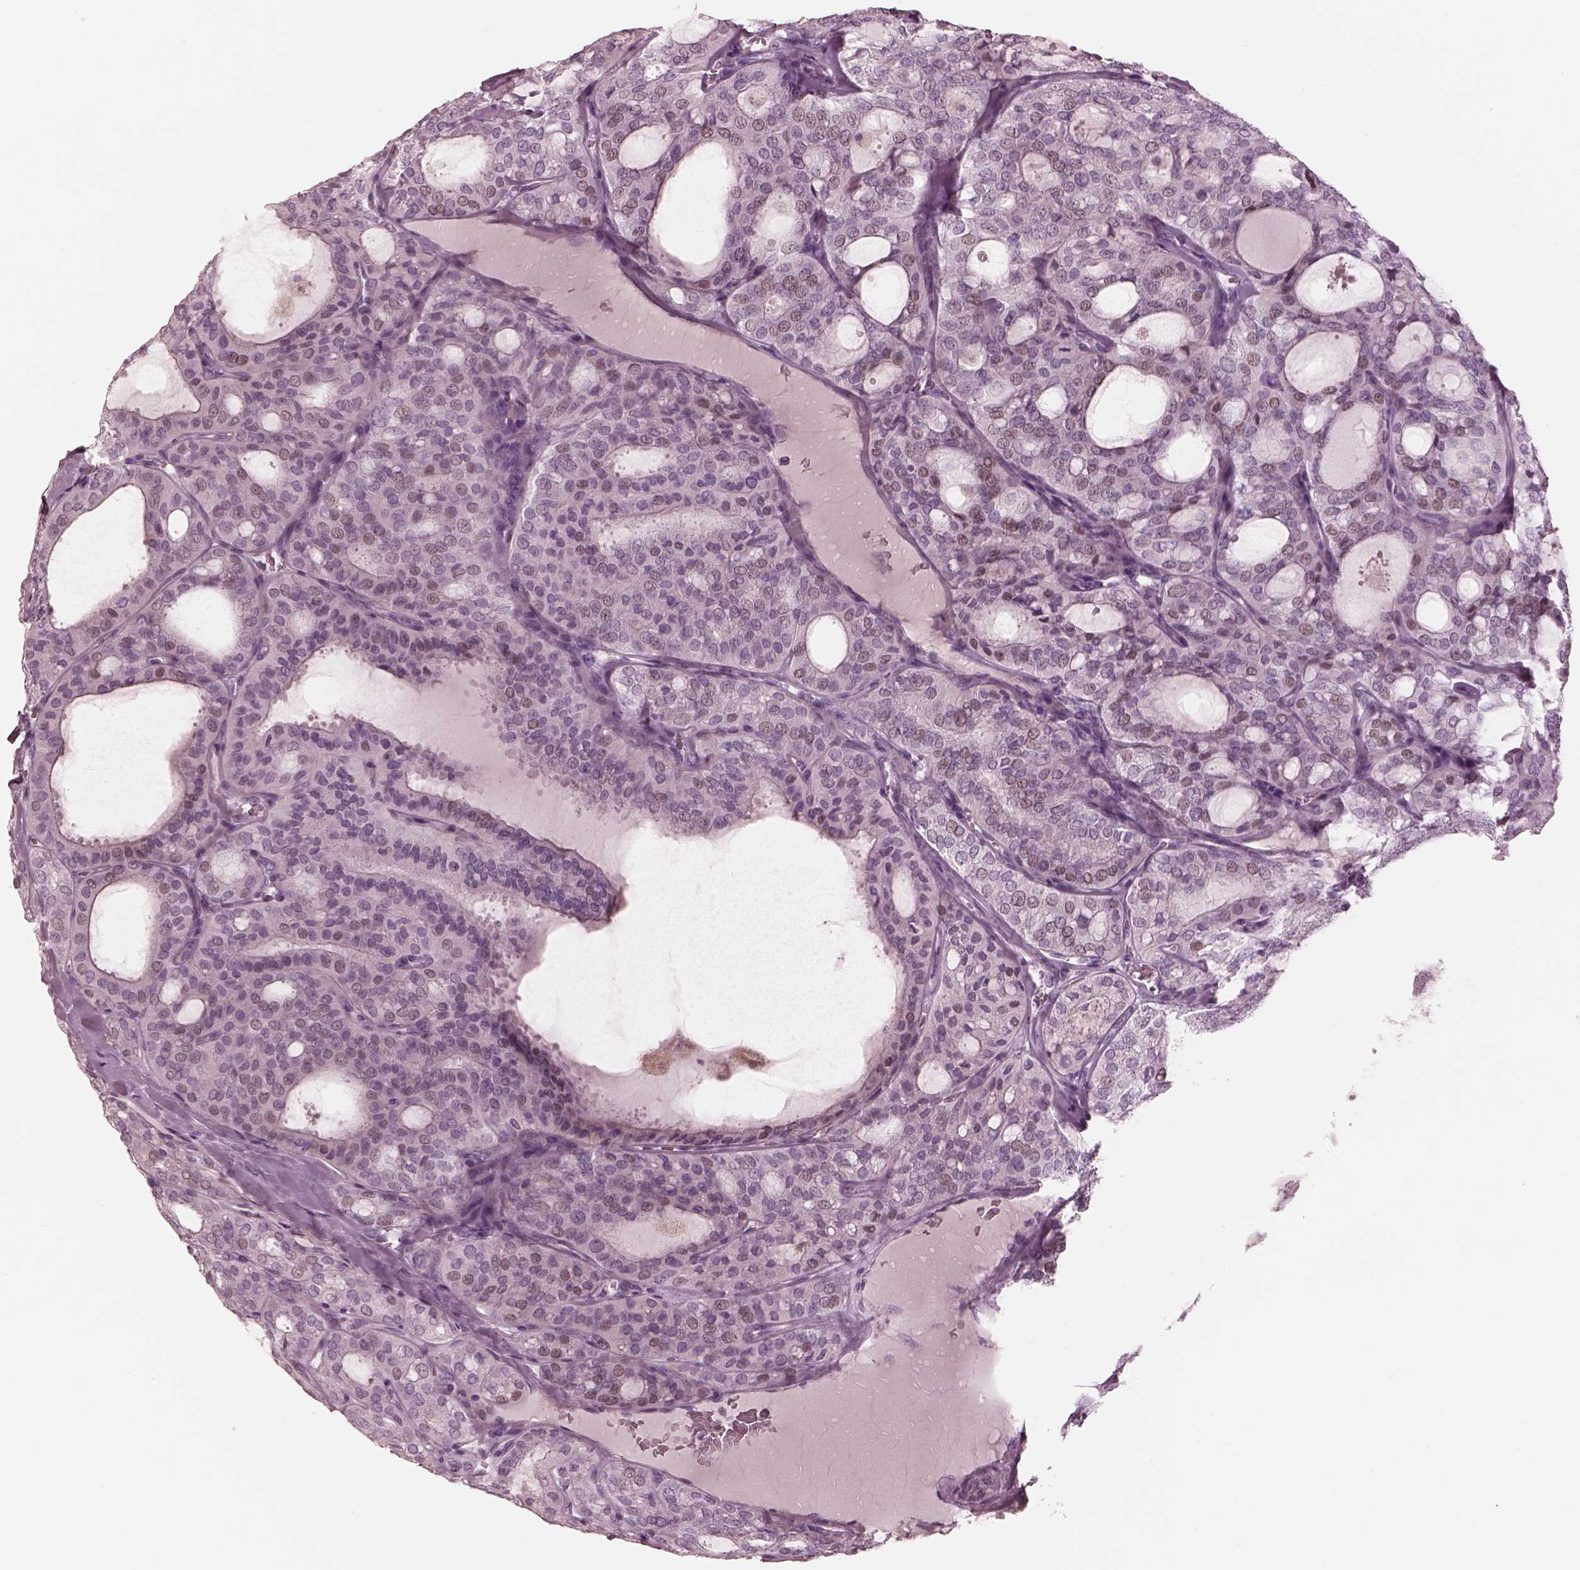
{"staining": {"intensity": "negative", "quantity": "none", "location": "none"}, "tissue": "thyroid cancer", "cell_type": "Tumor cells", "image_type": "cancer", "snomed": [{"axis": "morphology", "description": "Follicular adenoma carcinoma, NOS"}, {"axis": "topography", "description": "Thyroid gland"}], "caption": "Protein analysis of thyroid cancer demonstrates no significant positivity in tumor cells.", "gene": "CADM2", "patient": {"sex": "male", "age": 75}}